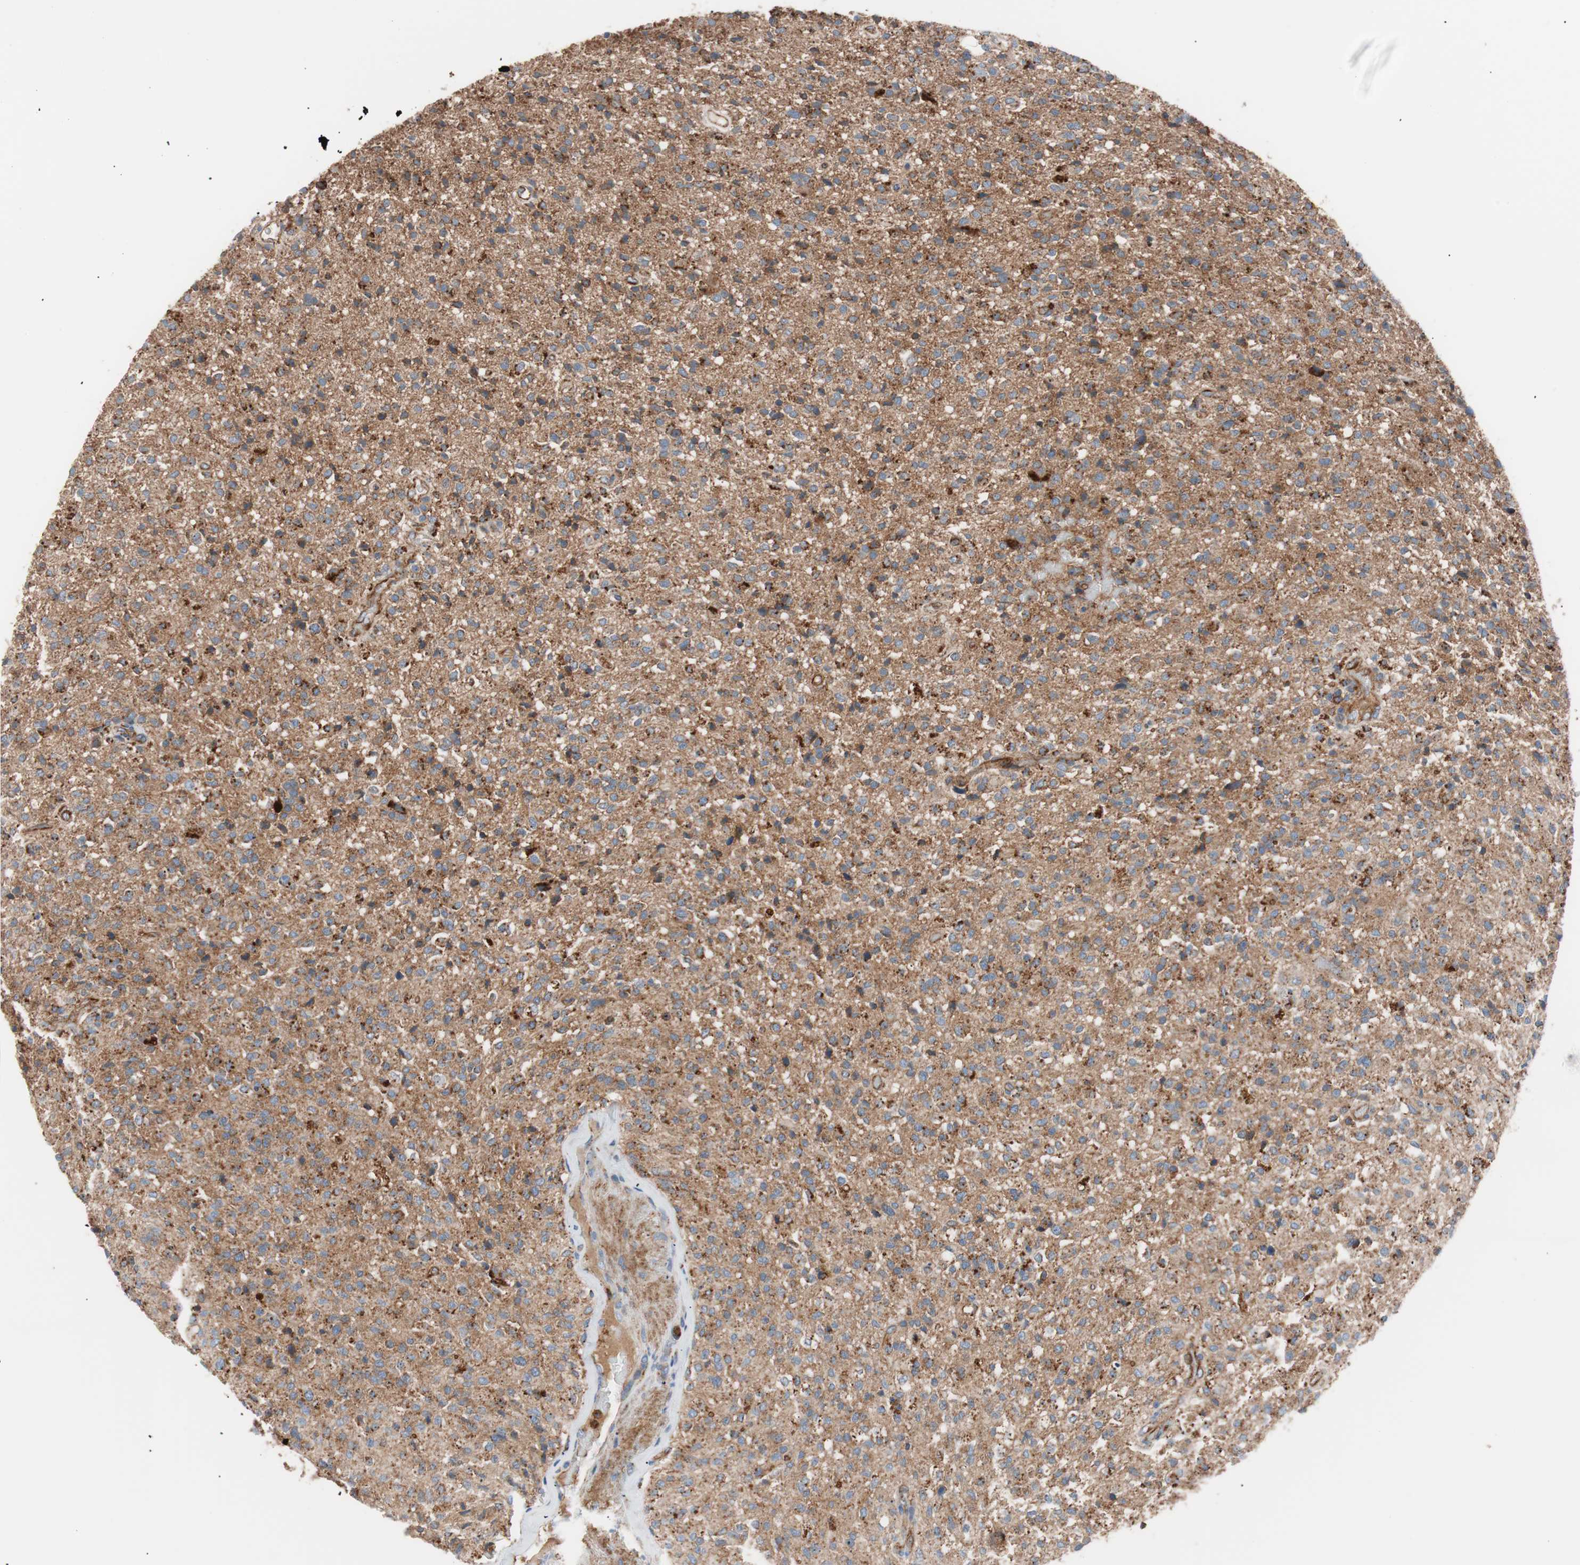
{"staining": {"intensity": "strong", "quantity": ">75%", "location": "cytoplasmic/membranous"}, "tissue": "glioma", "cell_type": "Tumor cells", "image_type": "cancer", "snomed": [{"axis": "morphology", "description": "Glioma, malignant, High grade"}, {"axis": "topography", "description": "Brain"}], "caption": "Immunohistochemistry (DAB (3,3'-diaminobenzidine)) staining of human glioma reveals strong cytoplasmic/membranous protein expression in about >75% of tumor cells.", "gene": "FLOT2", "patient": {"sex": "male", "age": 71}}